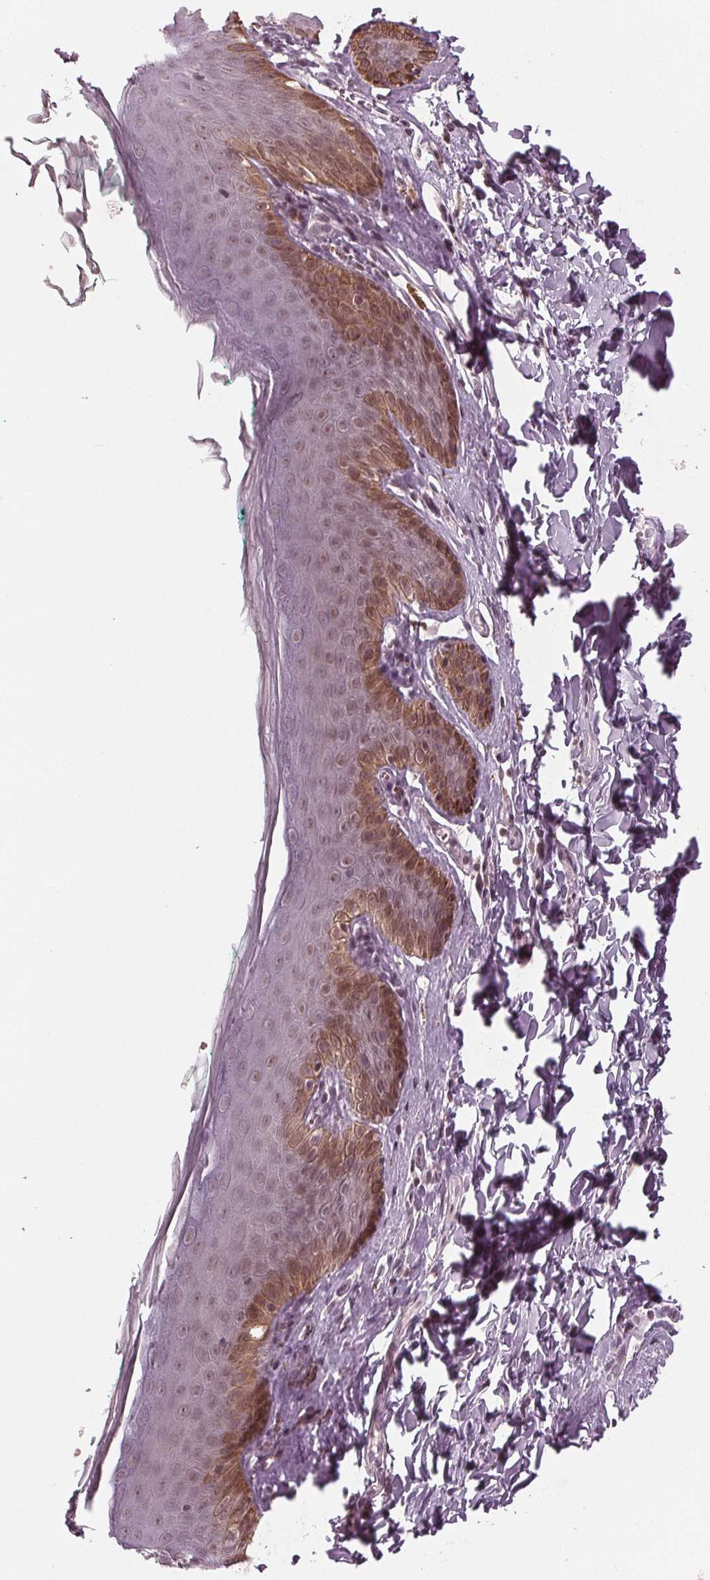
{"staining": {"intensity": "moderate", "quantity": "25%-75%", "location": "nuclear"}, "tissue": "skin", "cell_type": "Epidermal cells", "image_type": "normal", "snomed": [{"axis": "morphology", "description": "Normal tissue, NOS"}, {"axis": "topography", "description": "Vulva"}, {"axis": "topography", "description": "Peripheral nerve tissue"}], "caption": "Protein expression analysis of benign human skin reveals moderate nuclear staining in approximately 25%-75% of epidermal cells. Immunohistochemistry stains the protein of interest in brown and the nuclei are stained blue.", "gene": "DNMT3L", "patient": {"sex": "female", "age": 66}}